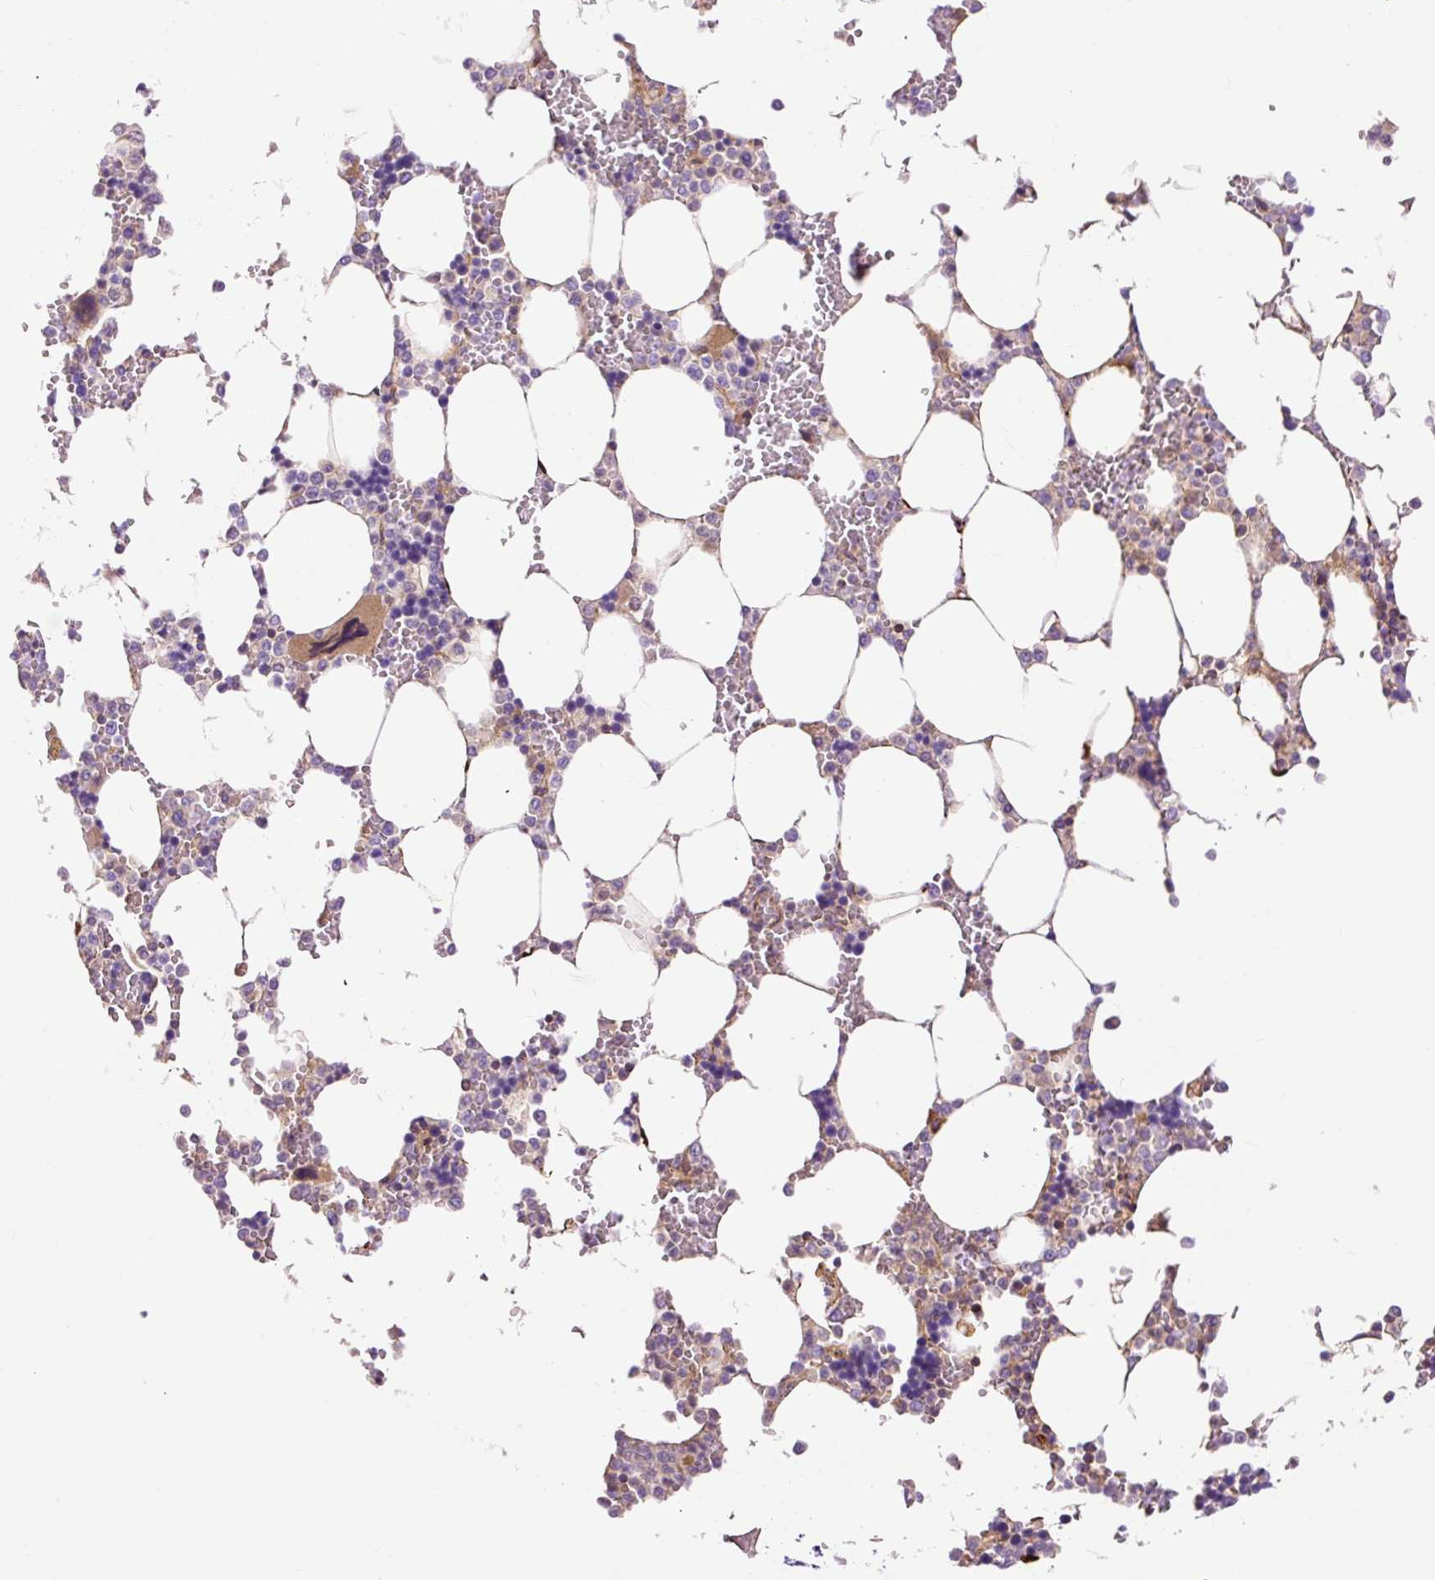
{"staining": {"intensity": "weak", "quantity": "<25%", "location": "cytoplasmic/membranous"}, "tissue": "bone marrow", "cell_type": "Hematopoietic cells", "image_type": "normal", "snomed": [{"axis": "morphology", "description": "Normal tissue, NOS"}, {"axis": "topography", "description": "Bone marrow"}], "caption": "The image reveals no staining of hematopoietic cells in unremarkable bone marrow. The staining is performed using DAB brown chromogen with nuclei counter-stained in using hematoxylin.", "gene": "CD83", "patient": {"sex": "male", "age": 64}}